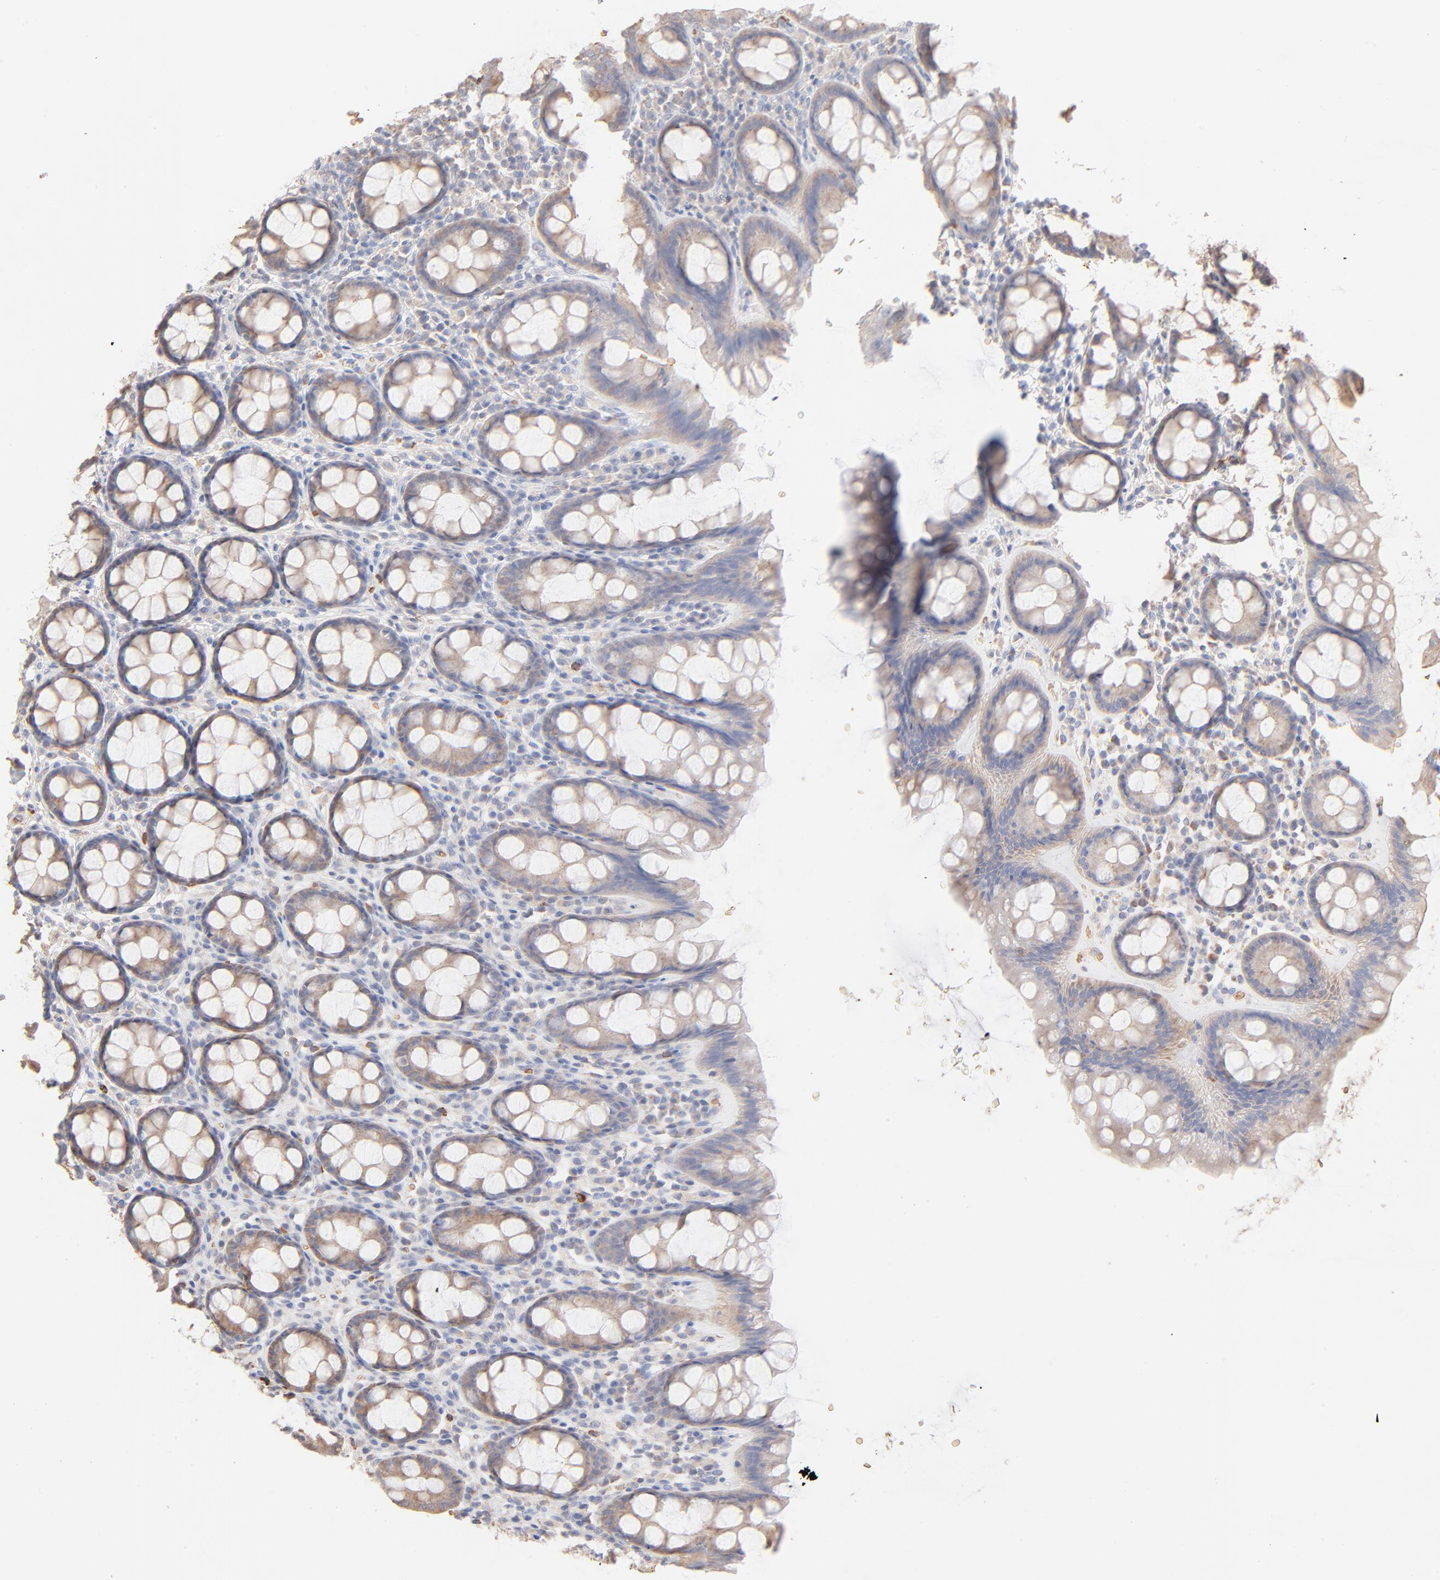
{"staining": {"intensity": "weak", "quantity": ">75%", "location": "cytoplasmic/membranous"}, "tissue": "rectum", "cell_type": "Glandular cells", "image_type": "normal", "snomed": [{"axis": "morphology", "description": "Normal tissue, NOS"}, {"axis": "topography", "description": "Rectum"}], "caption": "This photomicrograph exhibits immunohistochemistry (IHC) staining of normal human rectum, with low weak cytoplasmic/membranous staining in approximately >75% of glandular cells.", "gene": "SPTB", "patient": {"sex": "male", "age": 92}}